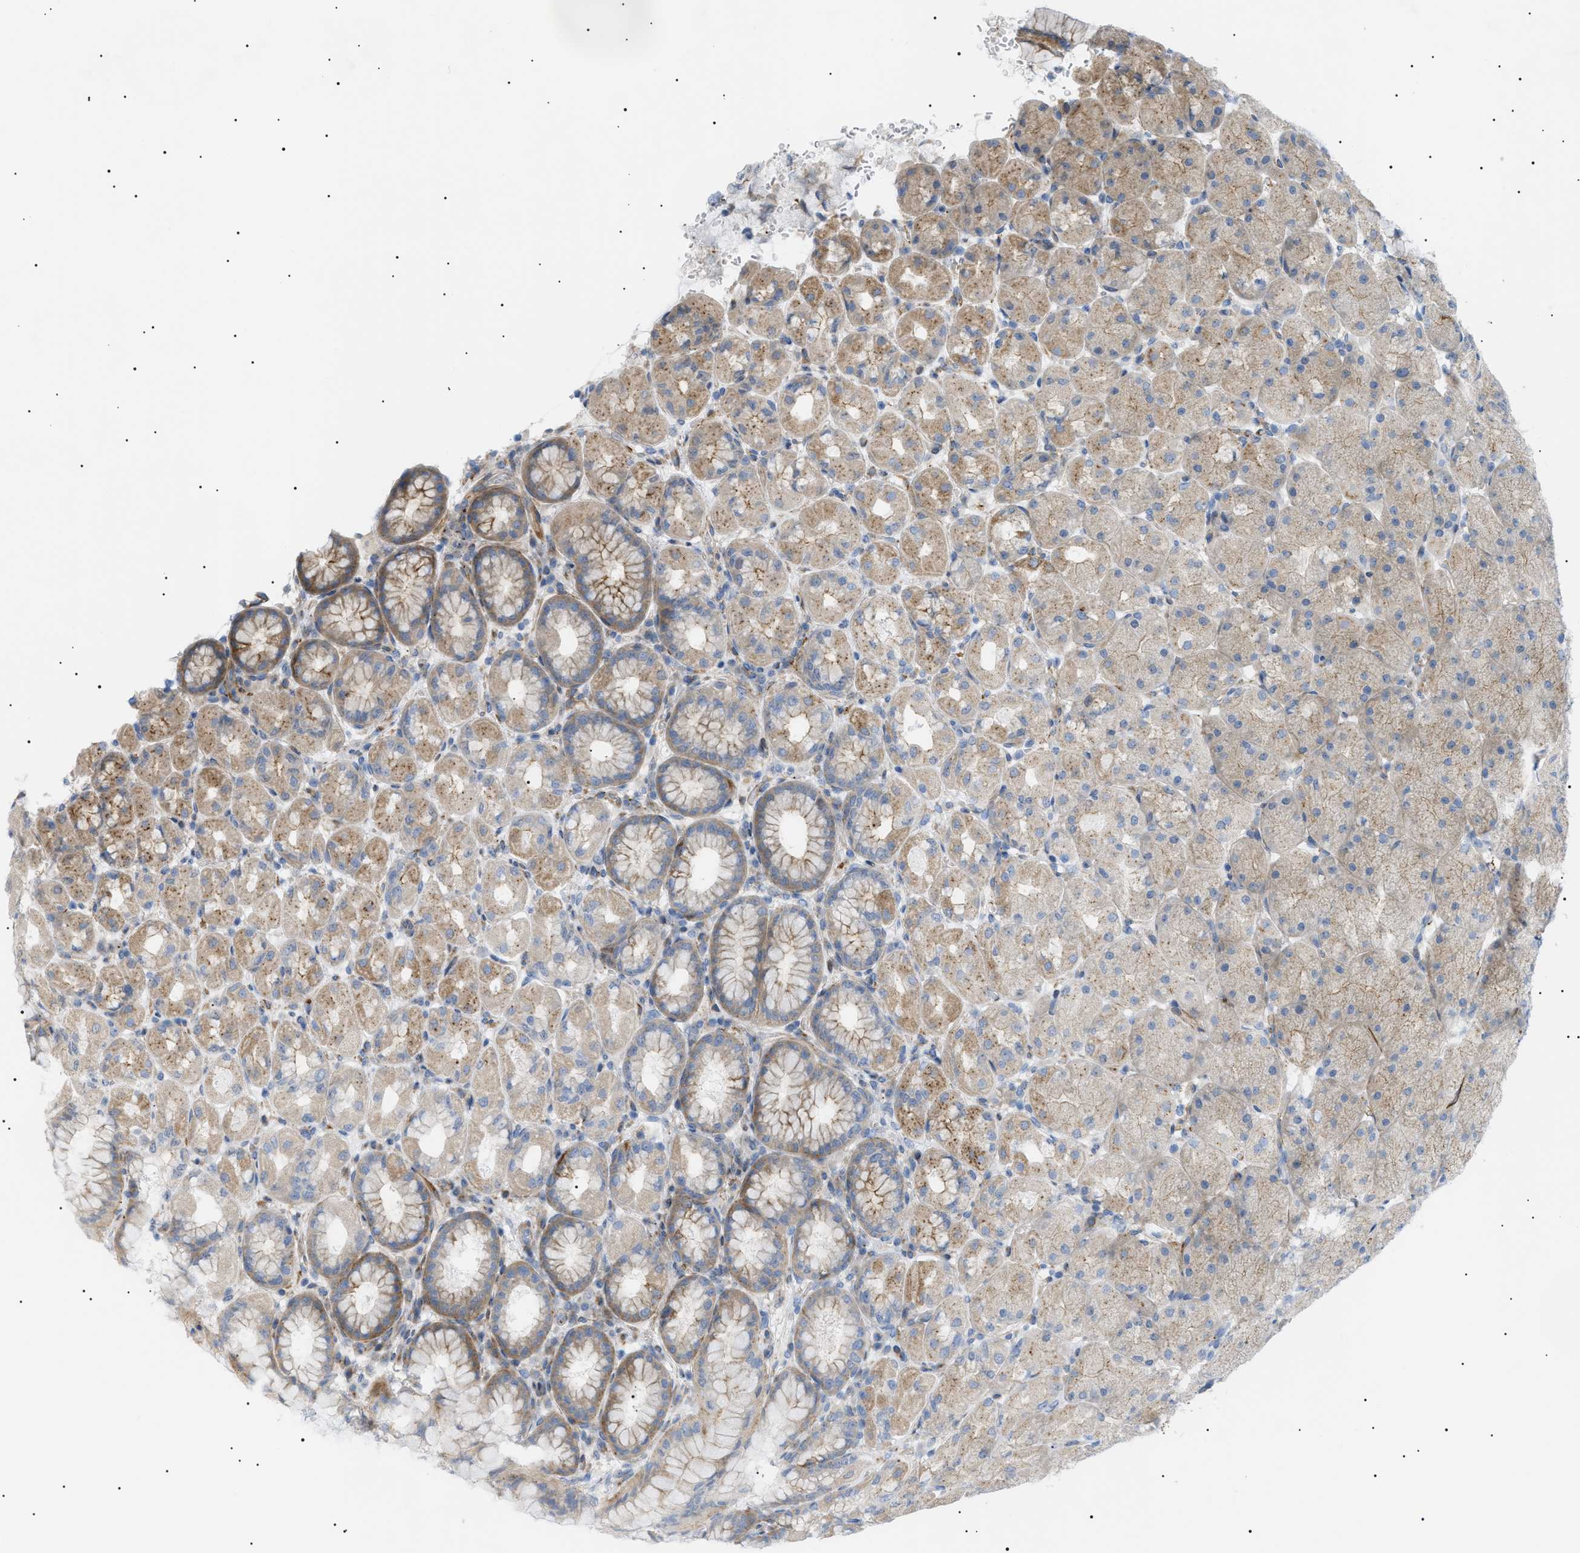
{"staining": {"intensity": "moderate", "quantity": ">75%", "location": "cytoplasmic/membranous"}, "tissue": "stomach", "cell_type": "Glandular cells", "image_type": "normal", "snomed": [{"axis": "morphology", "description": "Normal tissue, NOS"}, {"axis": "topography", "description": "Stomach, upper"}], "caption": "The photomicrograph displays immunohistochemical staining of unremarkable stomach. There is moderate cytoplasmic/membranous staining is present in about >75% of glandular cells.", "gene": "SFXN5", "patient": {"sex": "female", "age": 56}}